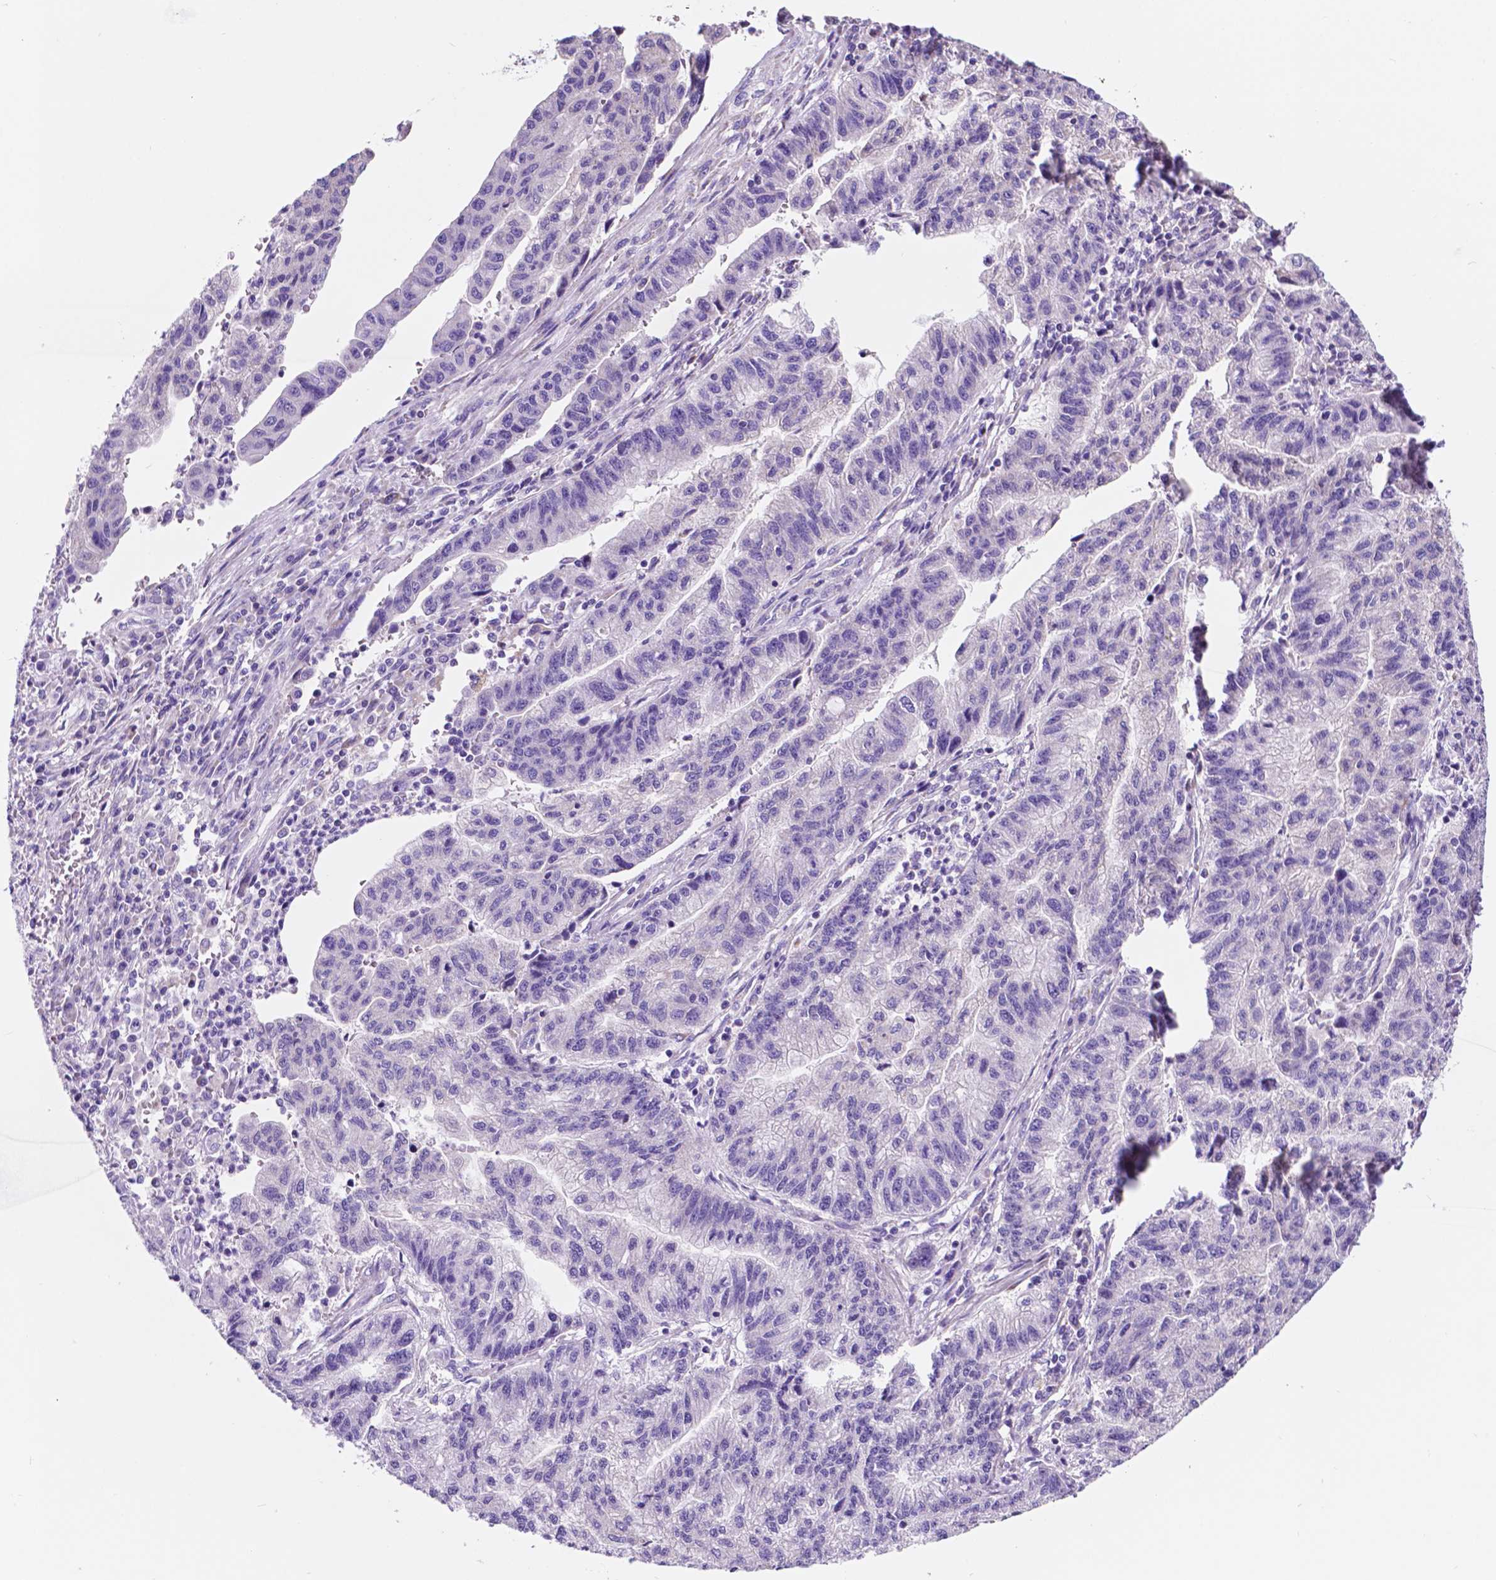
{"staining": {"intensity": "negative", "quantity": "none", "location": "none"}, "tissue": "stomach cancer", "cell_type": "Tumor cells", "image_type": "cancer", "snomed": [{"axis": "morphology", "description": "Adenocarcinoma, NOS"}, {"axis": "topography", "description": "Stomach"}], "caption": "Immunohistochemical staining of stomach adenocarcinoma displays no significant staining in tumor cells.", "gene": "TRPV5", "patient": {"sex": "male", "age": 83}}